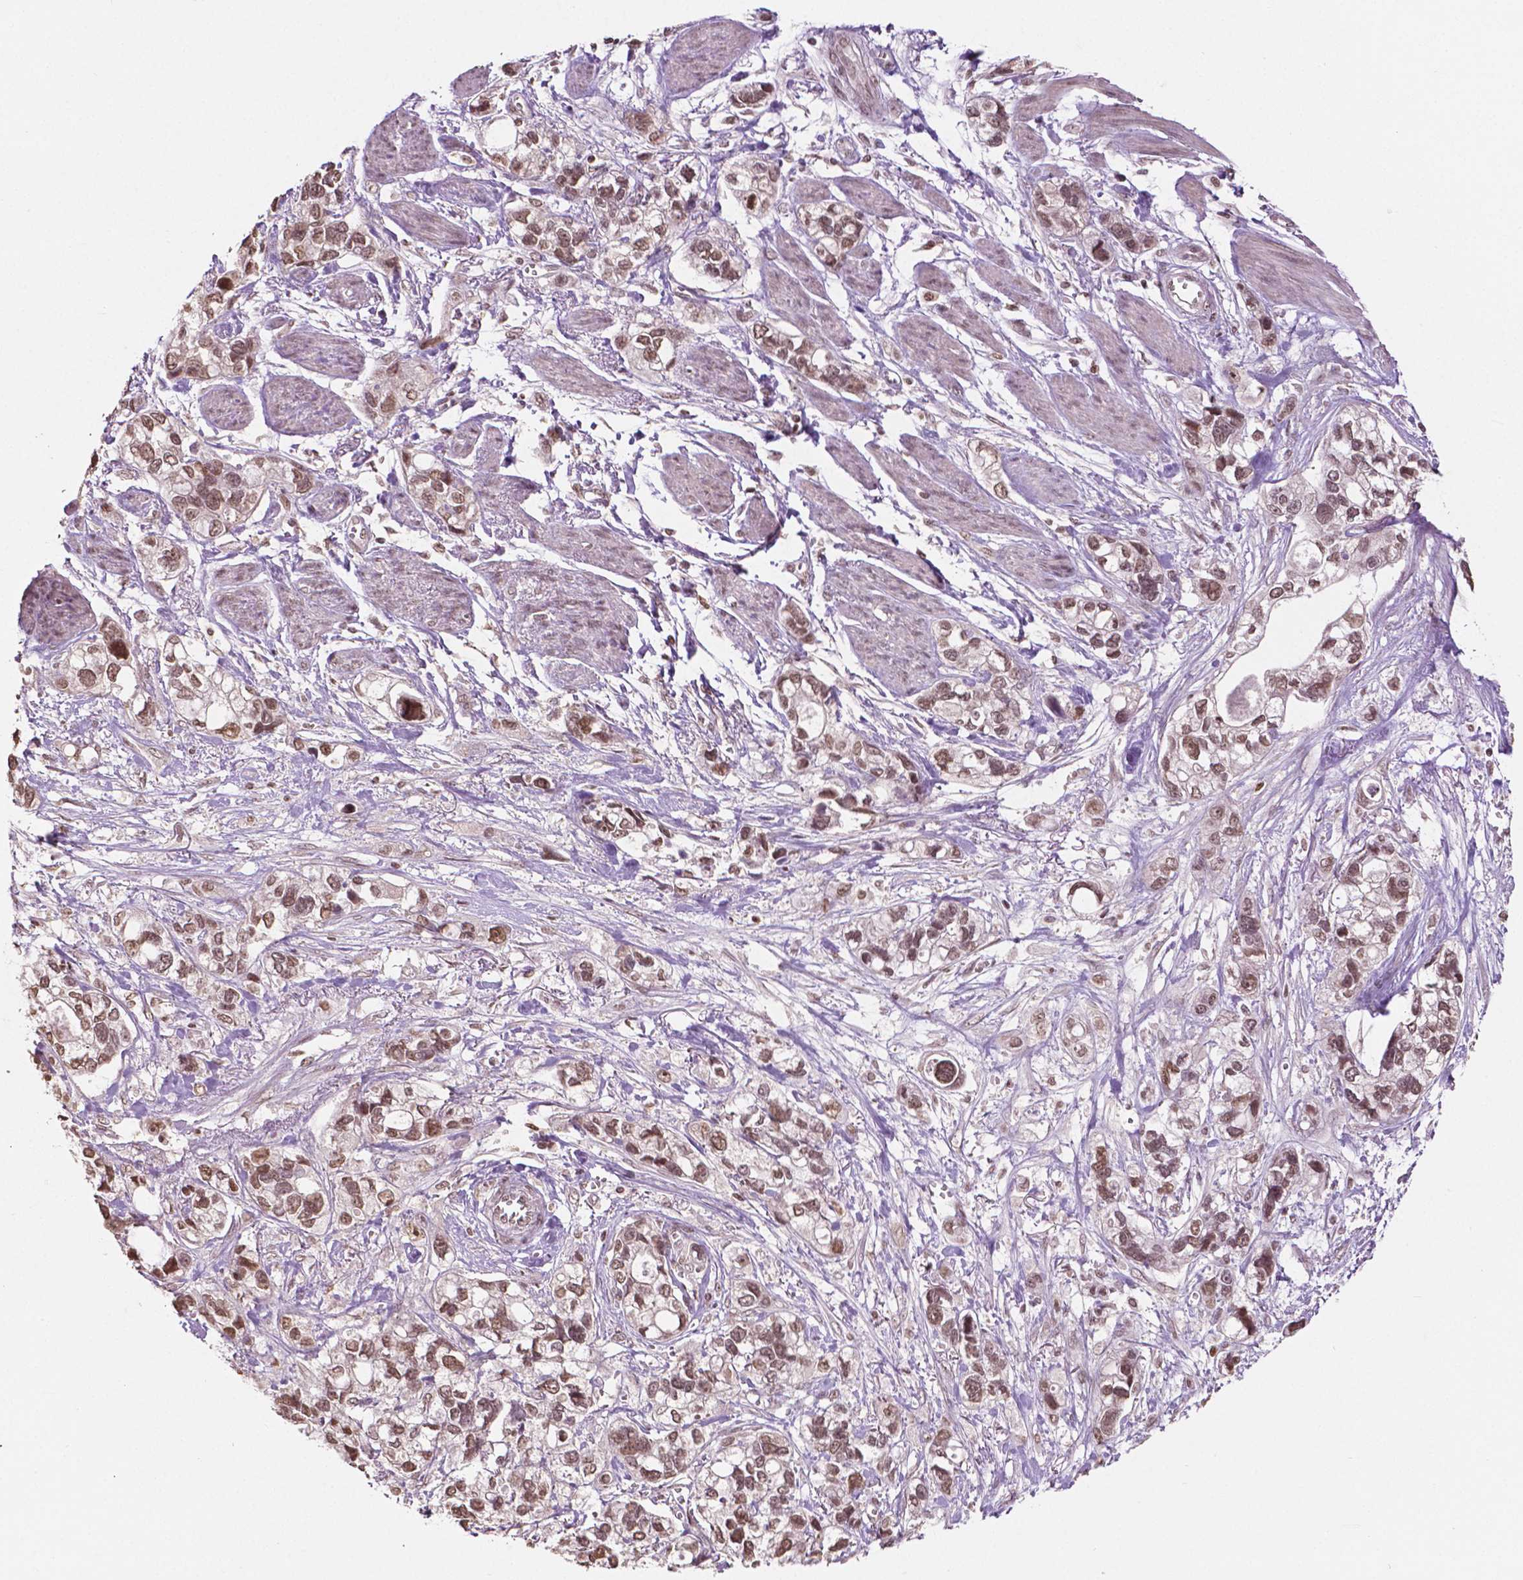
{"staining": {"intensity": "moderate", "quantity": ">75%", "location": "nuclear"}, "tissue": "stomach cancer", "cell_type": "Tumor cells", "image_type": "cancer", "snomed": [{"axis": "morphology", "description": "Adenocarcinoma, NOS"}, {"axis": "topography", "description": "Stomach, upper"}], "caption": "Protein expression by IHC demonstrates moderate nuclear expression in approximately >75% of tumor cells in stomach cancer (adenocarcinoma). Using DAB (3,3'-diaminobenzidine) (brown) and hematoxylin (blue) stains, captured at high magnification using brightfield microscopy.", "gene": "DEK", "patient": {"sex": "female", "age": 81}}